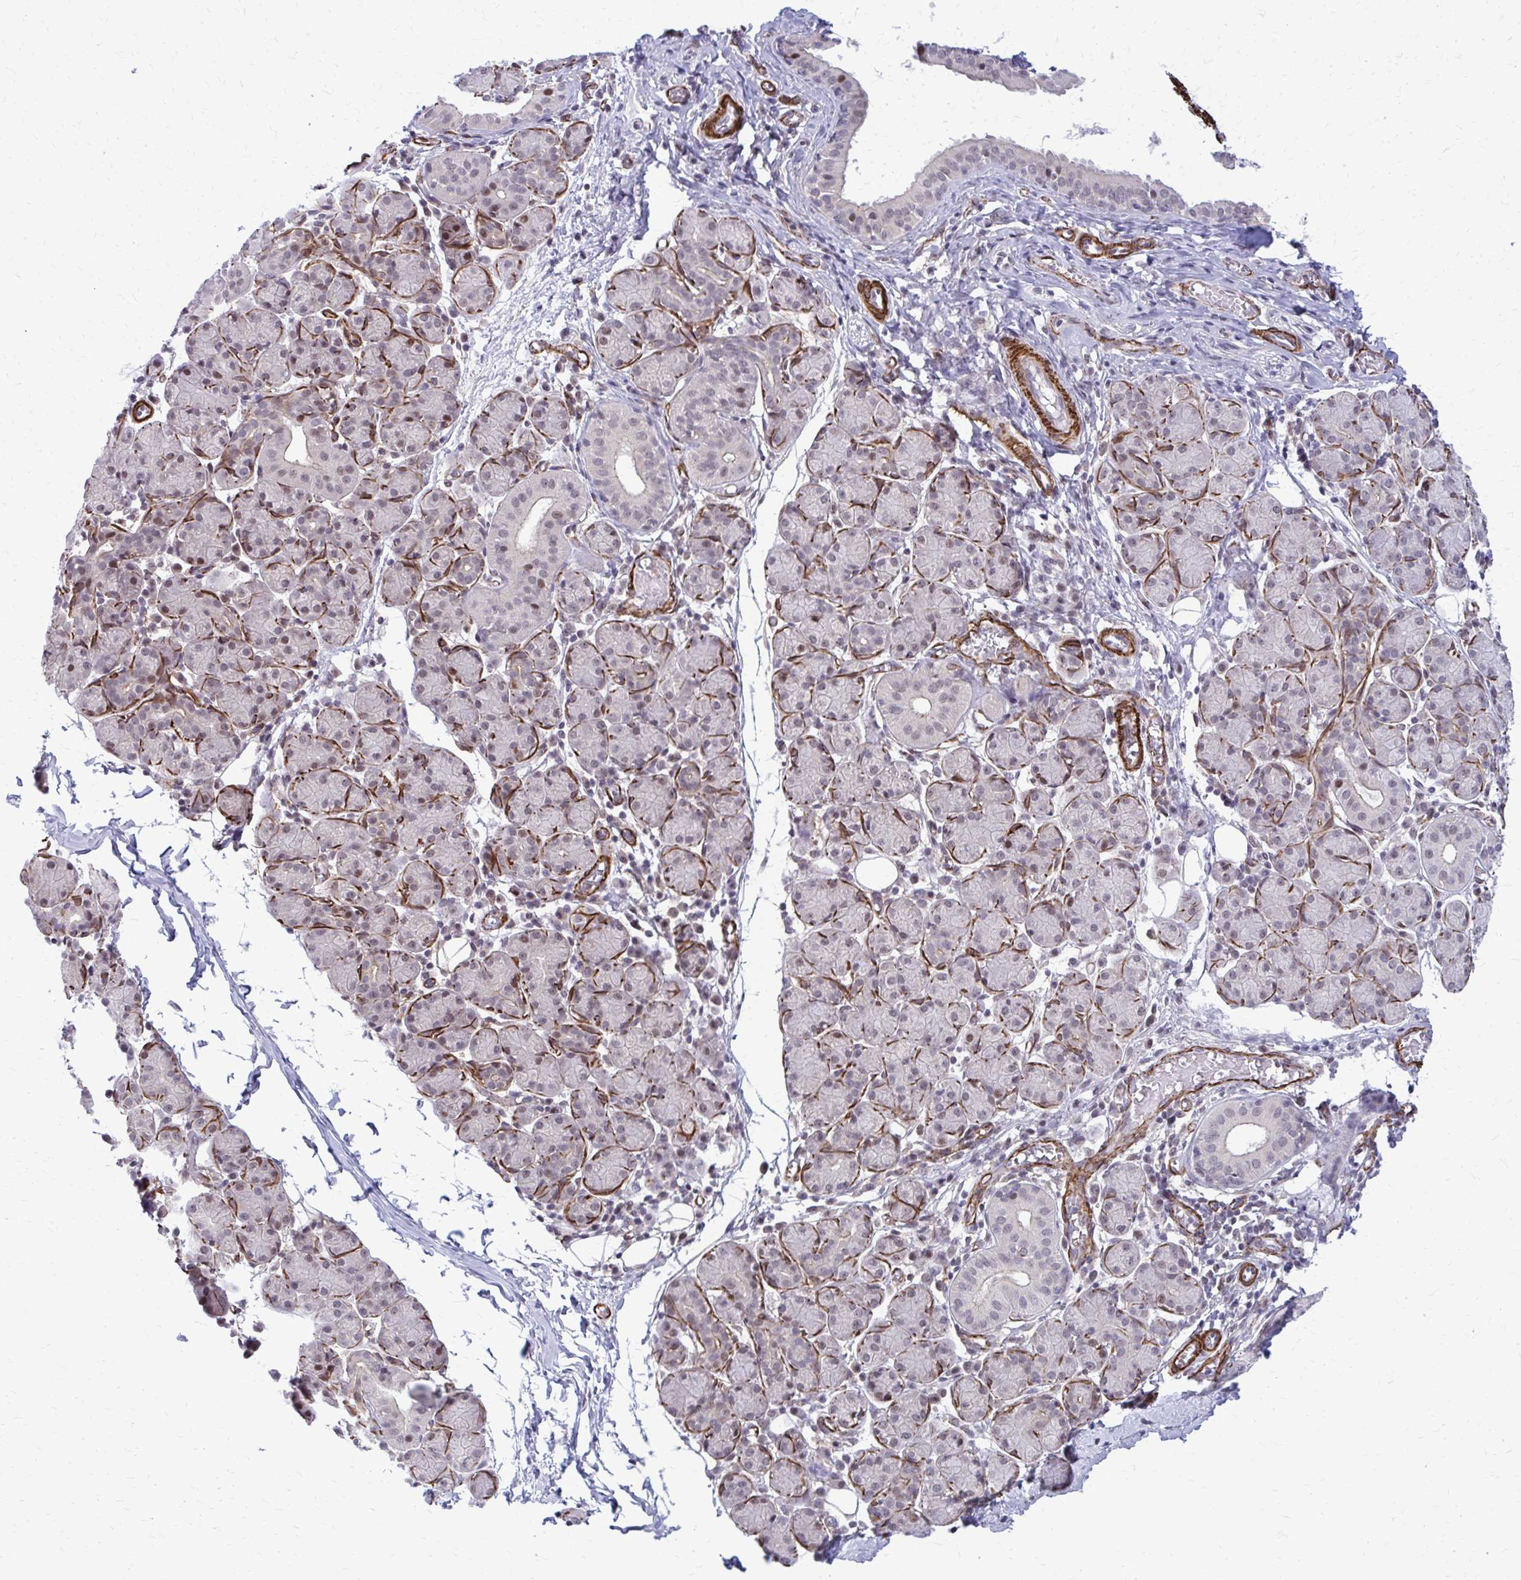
{"staining": {"intensity": "weak", "quantity": "<25%", "location": "nuclear"}, "tissue": "salivary gland", "cell_type": "Glandular cells", "image_type": "normal", "snomed": [{"axis": "morphology", "description": "Normal tissue, NOS"}, {"axis": "morphology", "description": "Inflammation, NOS"}, {"axis": "topography", "description": "Lymph node"}, {"axis": "topography", "description": "Salivary gland"}], "caption": "Micrograph shows no protein positivity in glandular cells of benign salivary gland.", "gene": "NRBF2", "patient": {"sex": "male", "age": 3}}